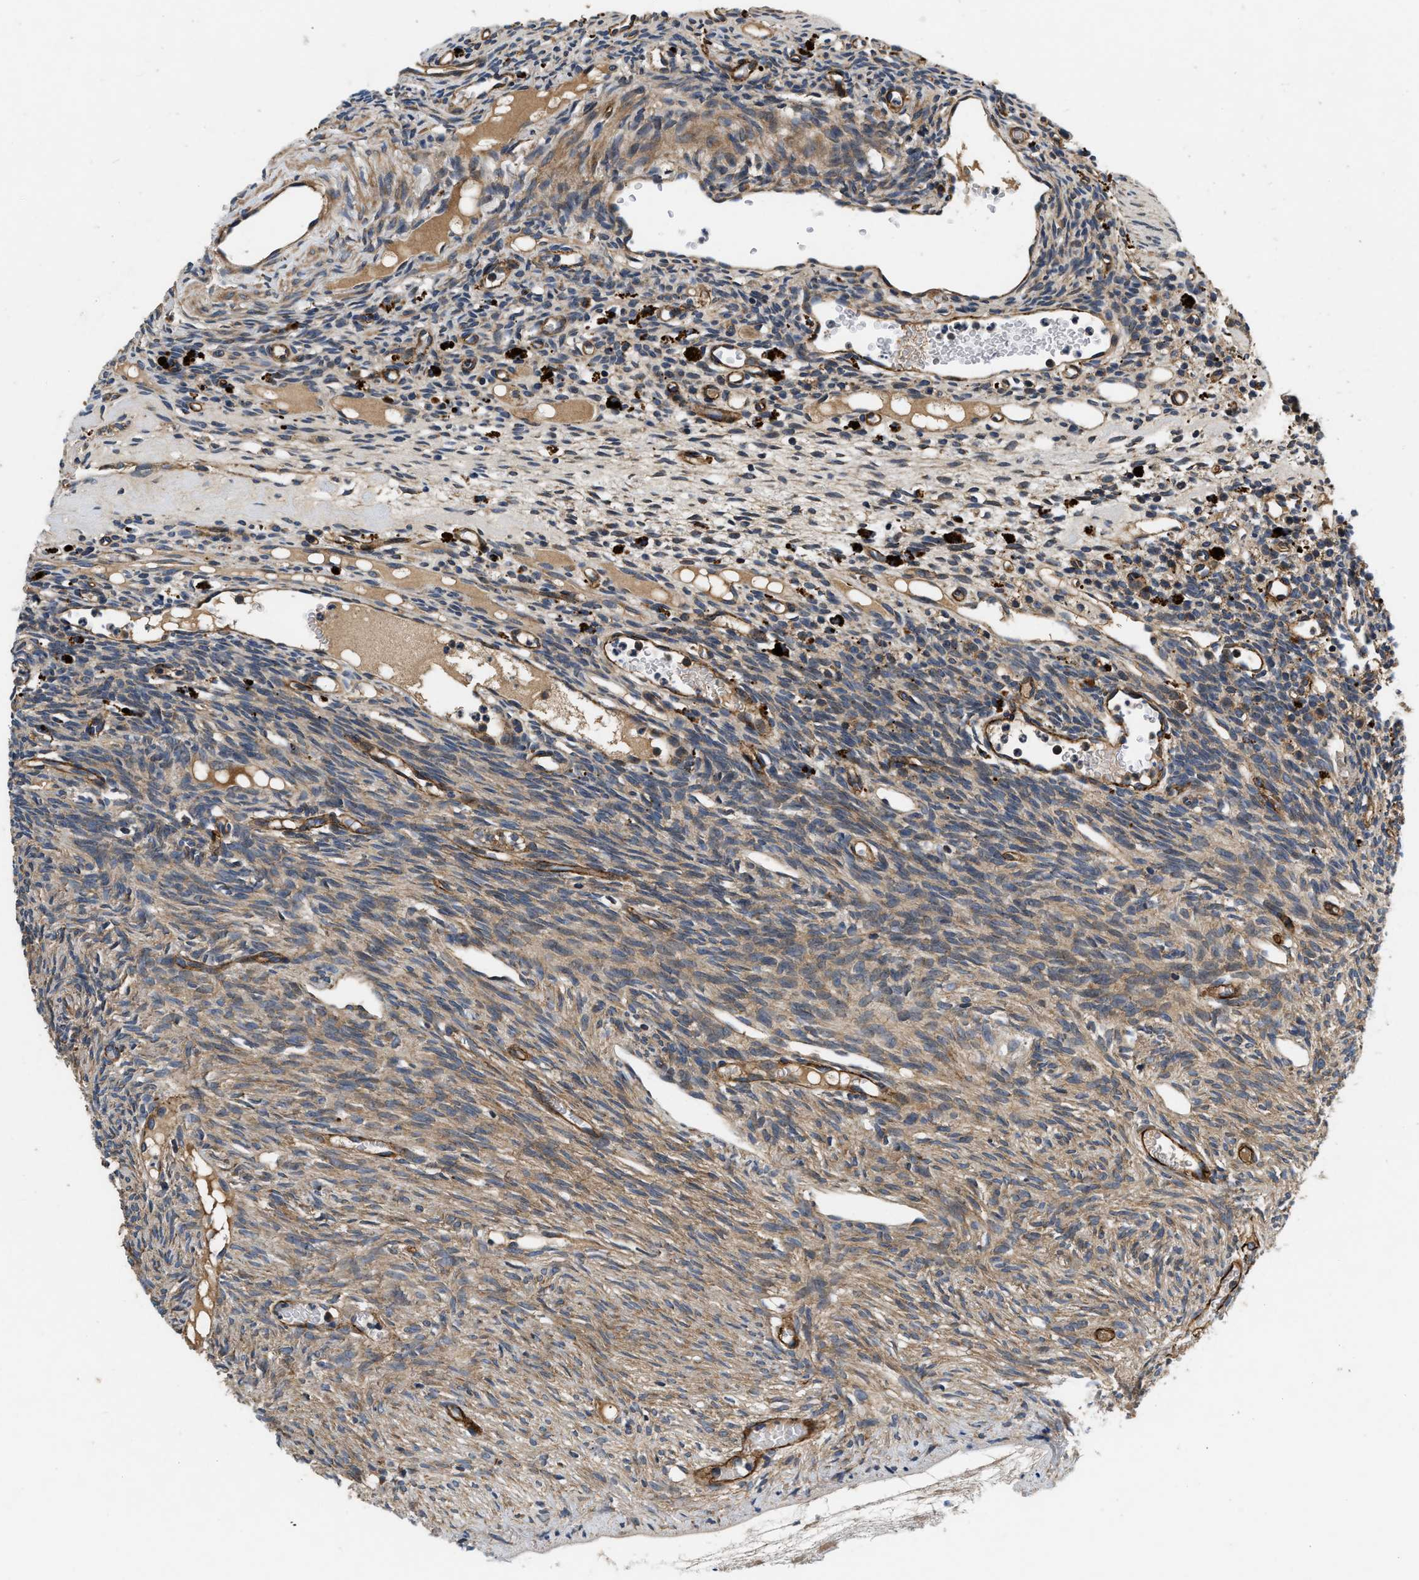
{"staining": {"intensity": "moderate", "quantity": ">75%", "location": "cytoplasmic/membranous"}, "tissue": "ovary", "cell_type": "Ovarian stroma cells", "image_type": "normal", "snomed": [{"axis": "morphology", "description": "Normal tissue, NOS"}, {"axis": "topography", "description": "Ovary"}], "caption": "Human ovary stained with a protein marker demonstrates moderate staining in ovarian stroma cells.", "gene": "NME6", "patient": {"sex": "female", "age": 33}}